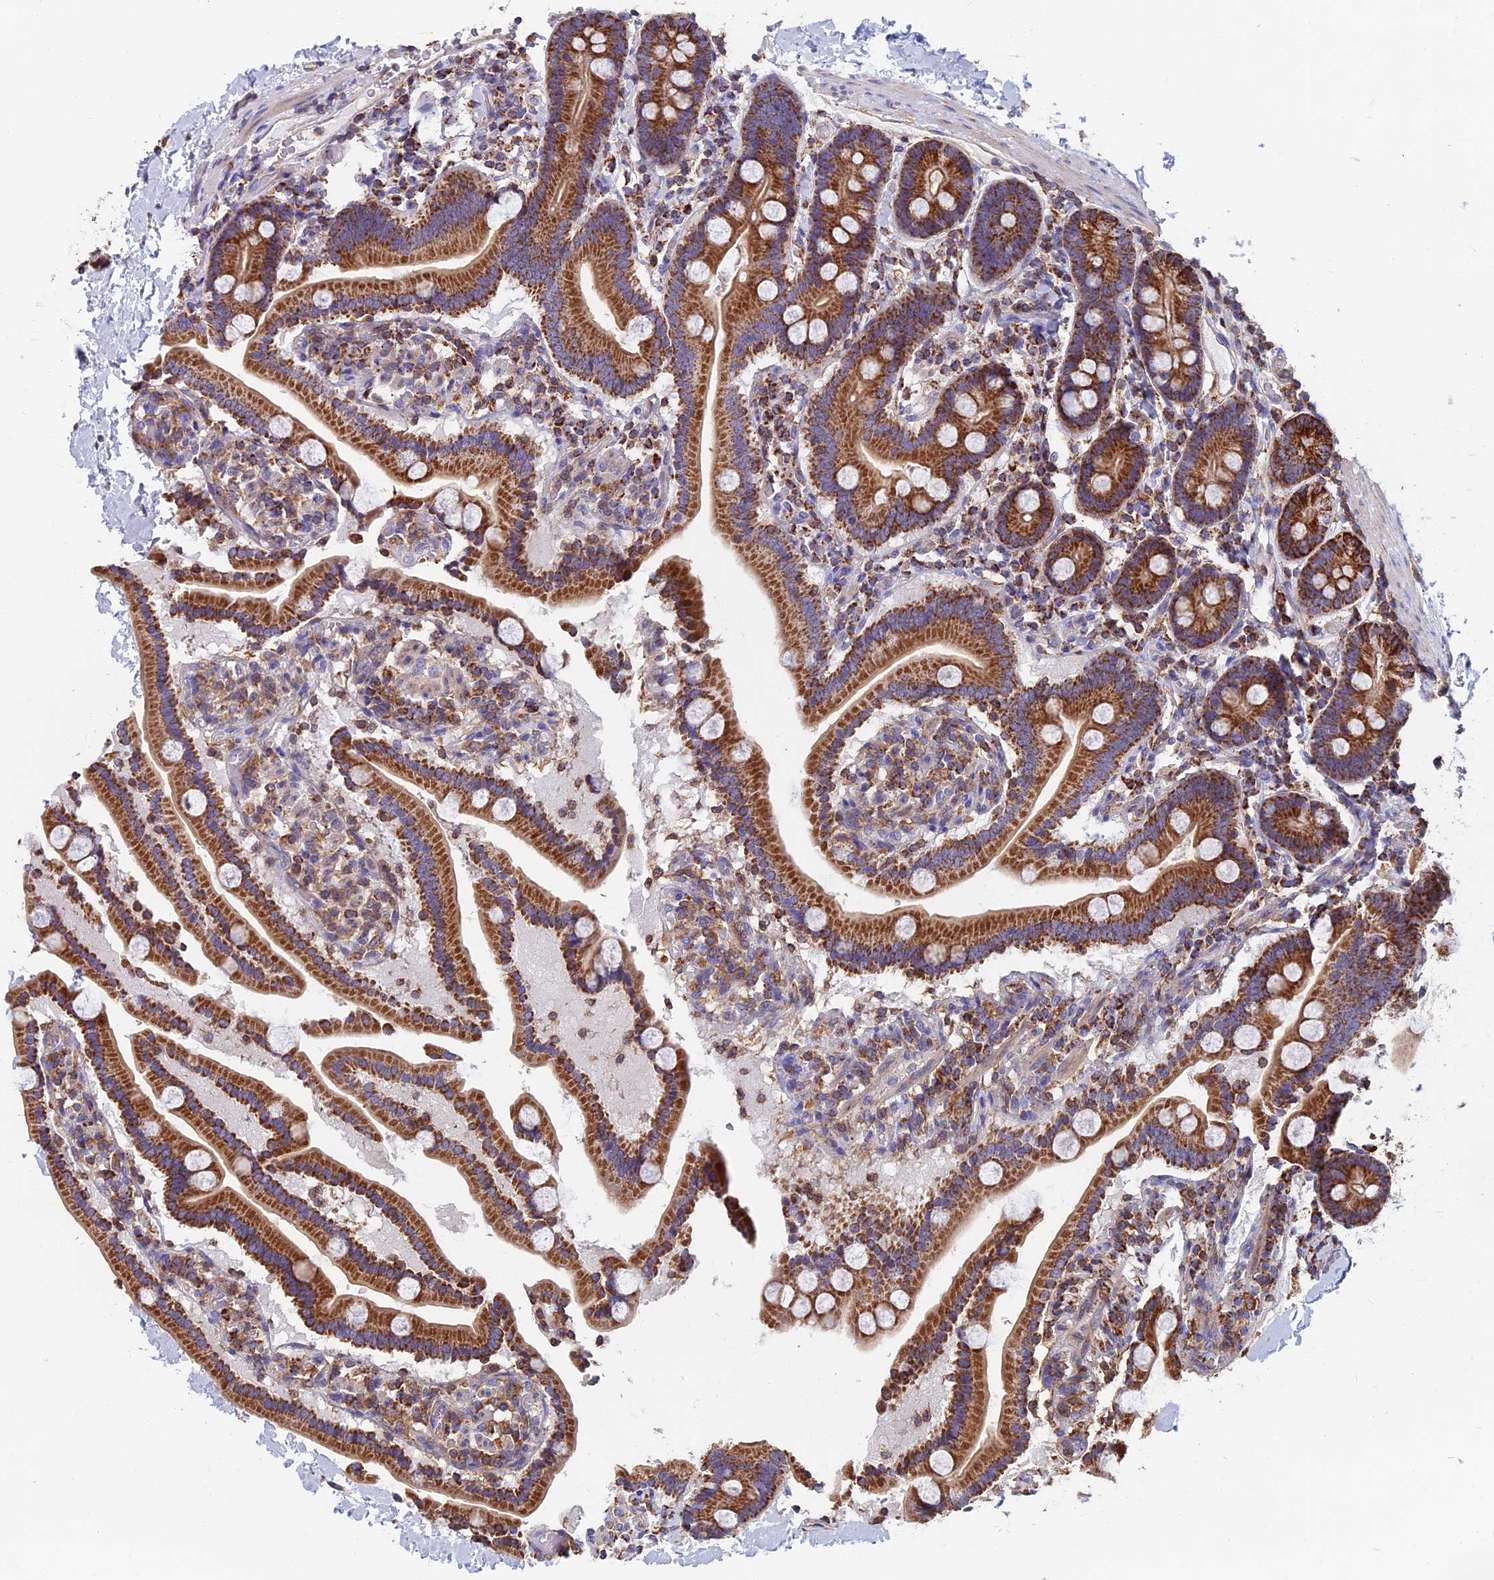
{"staining": {"intensity": "strong", "quantity": ">75%", "location": "cytoplasmic/membranous"}, "tissue": "duodenum", "cell_type": "Glandular cells", "image_type": "normal", "snomed": [{"axis": "morphology", "description": "Normal tissue, NOS"}, {"axis": "topography", "description": "Duodenum"}], "caption": "This photomicrograph displays immunohistochemistry (IHC) staining of normal duodenum, with high strong cytoplasmic/membranous staining in about >75% of glandular cells.", "gene": "HSD17B8", "patient": {"sex": "male", "age": 55}}